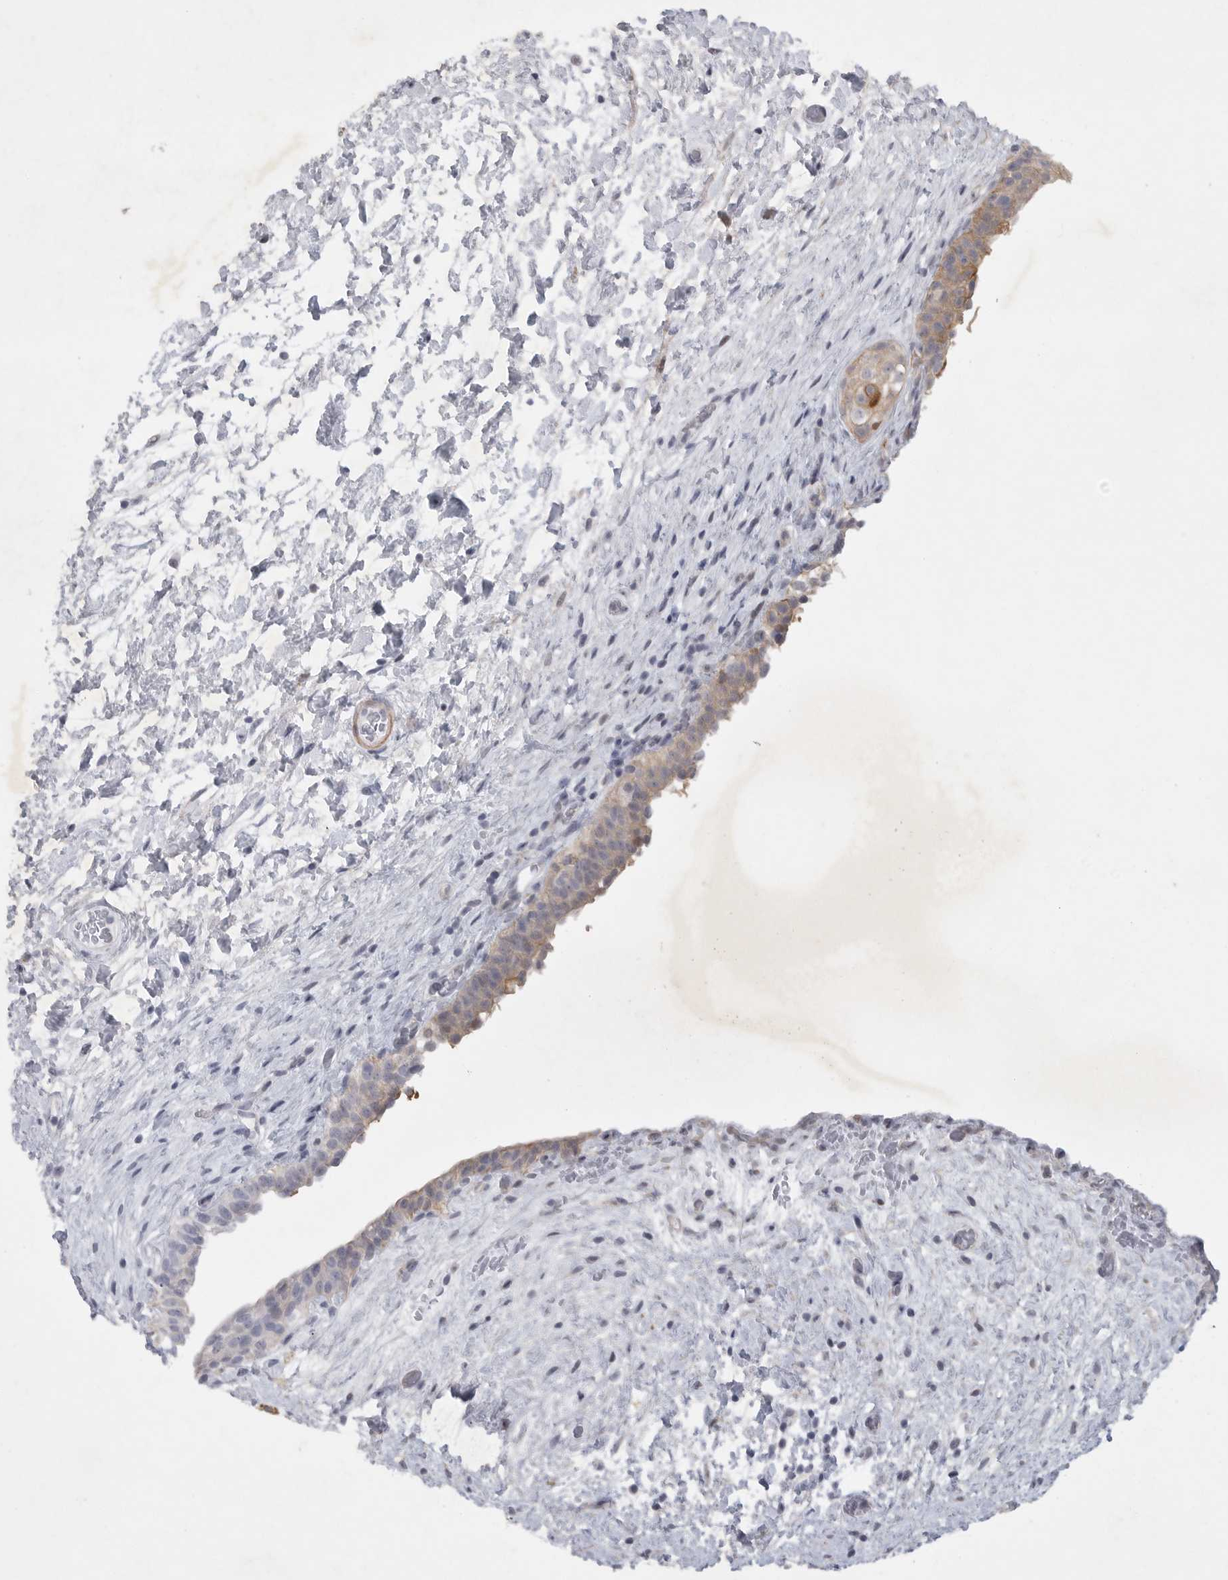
{"staining": {"intensity": "weak", "quantity": "25%-75%", "location": "cytoplasmic/membranous"}, "tissue": "urinary bladder", "cell_type": "Urothelial cells", "image_type": "normal", "snomed": [{"axis": "morphology", "description": "Normal tissue, NOS"}, {"axis": "topography", "description": "Urinary bladder"}], "caption": "Brown immunohistochemical staining in unremarkable urinary bladder shows weak cytoplasmic/membranous staining in about 25%-75% of urothelial cells.", "gene": "TNR", "patient": {"sex": "male", "age": 74}}